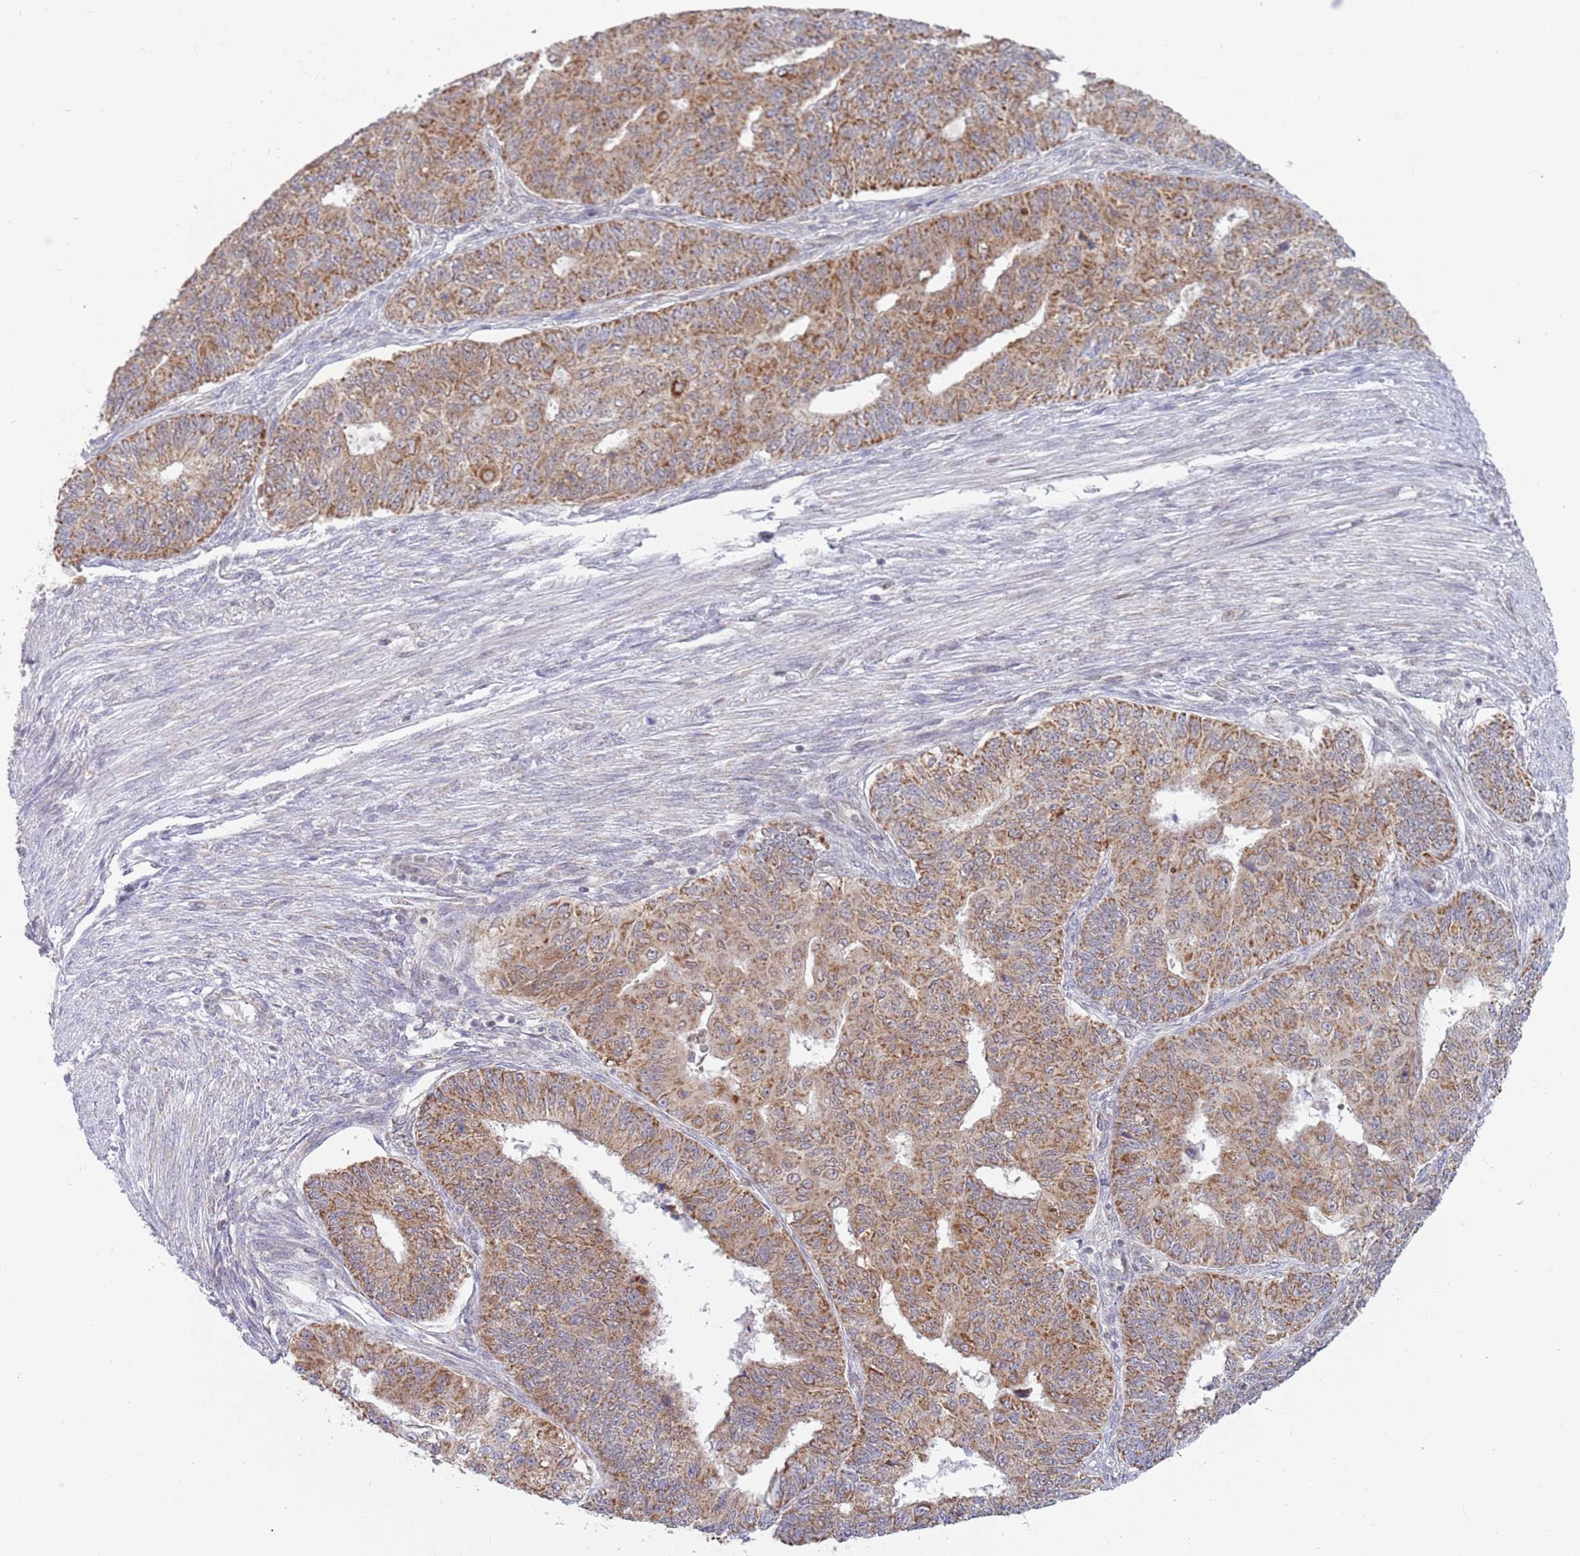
{"staining": {"intensity": "moderate", "quantity": ">75%", "location": "cytoplasmic/membranous"}, "tissue": "endometrial cancer", "cell_type": "Tumor cells", "image_type": "cancer", "snomed": [{"axis": "morphology", "description": "Adenocarcinoma, NOS"}, {"axis": "topography", "description": "Endometrium"}], "caption": "The micrograph demonstrates staining of endometrial adenocarcinoma, revealing moderate cytoplasmic/membranous protein positivity (brown color) within tumor cells.", "gene": "TIMM13", "patient": {"sex": "female", "age": 32}}